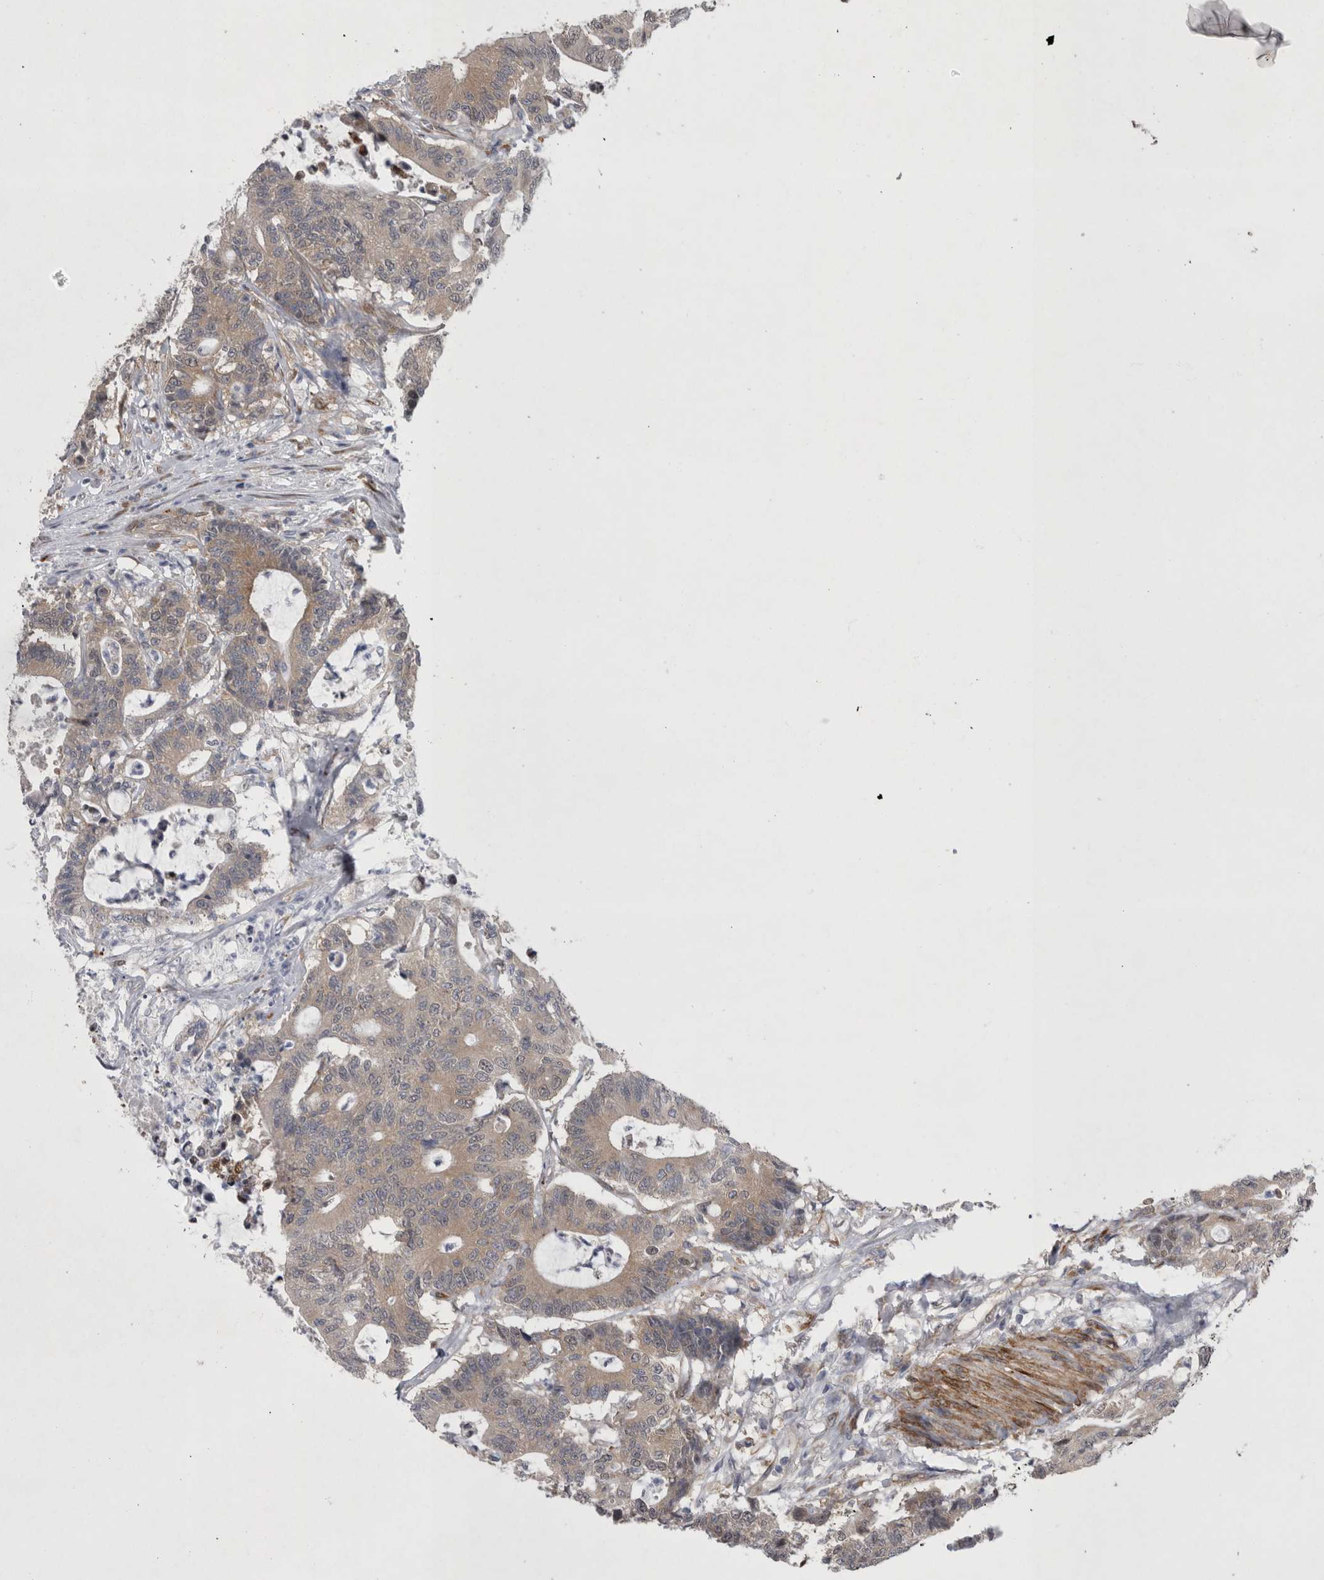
{"staining": {"intensity": "weak", "quantity": "25%-75%", "location": "cytoplasmic/membranous"}, "tissue": "colorectal cancer", "cell_type": "Tumor cells", "image_type": "cancer", "snomed": [{"axis": "morphology", "description": "Adenocarcinoma, NOS"}, {"axis": "topography", "description": "Colon"}], "caption": "Immunohistochemistry of human colorectal cancer demonstrates low levels of weak cytoplasmic/membranous expression in about 25%-75% of tumor cells. The staining was performed using DAB (3,3'-diaminobenzidine) to visualize the protein expression in brown, while the nuclei were stained in blue with hematoxylin (Magnification: 20x).", "gene": "DDX6", "patient": {"sex": "female", "age": 84}}